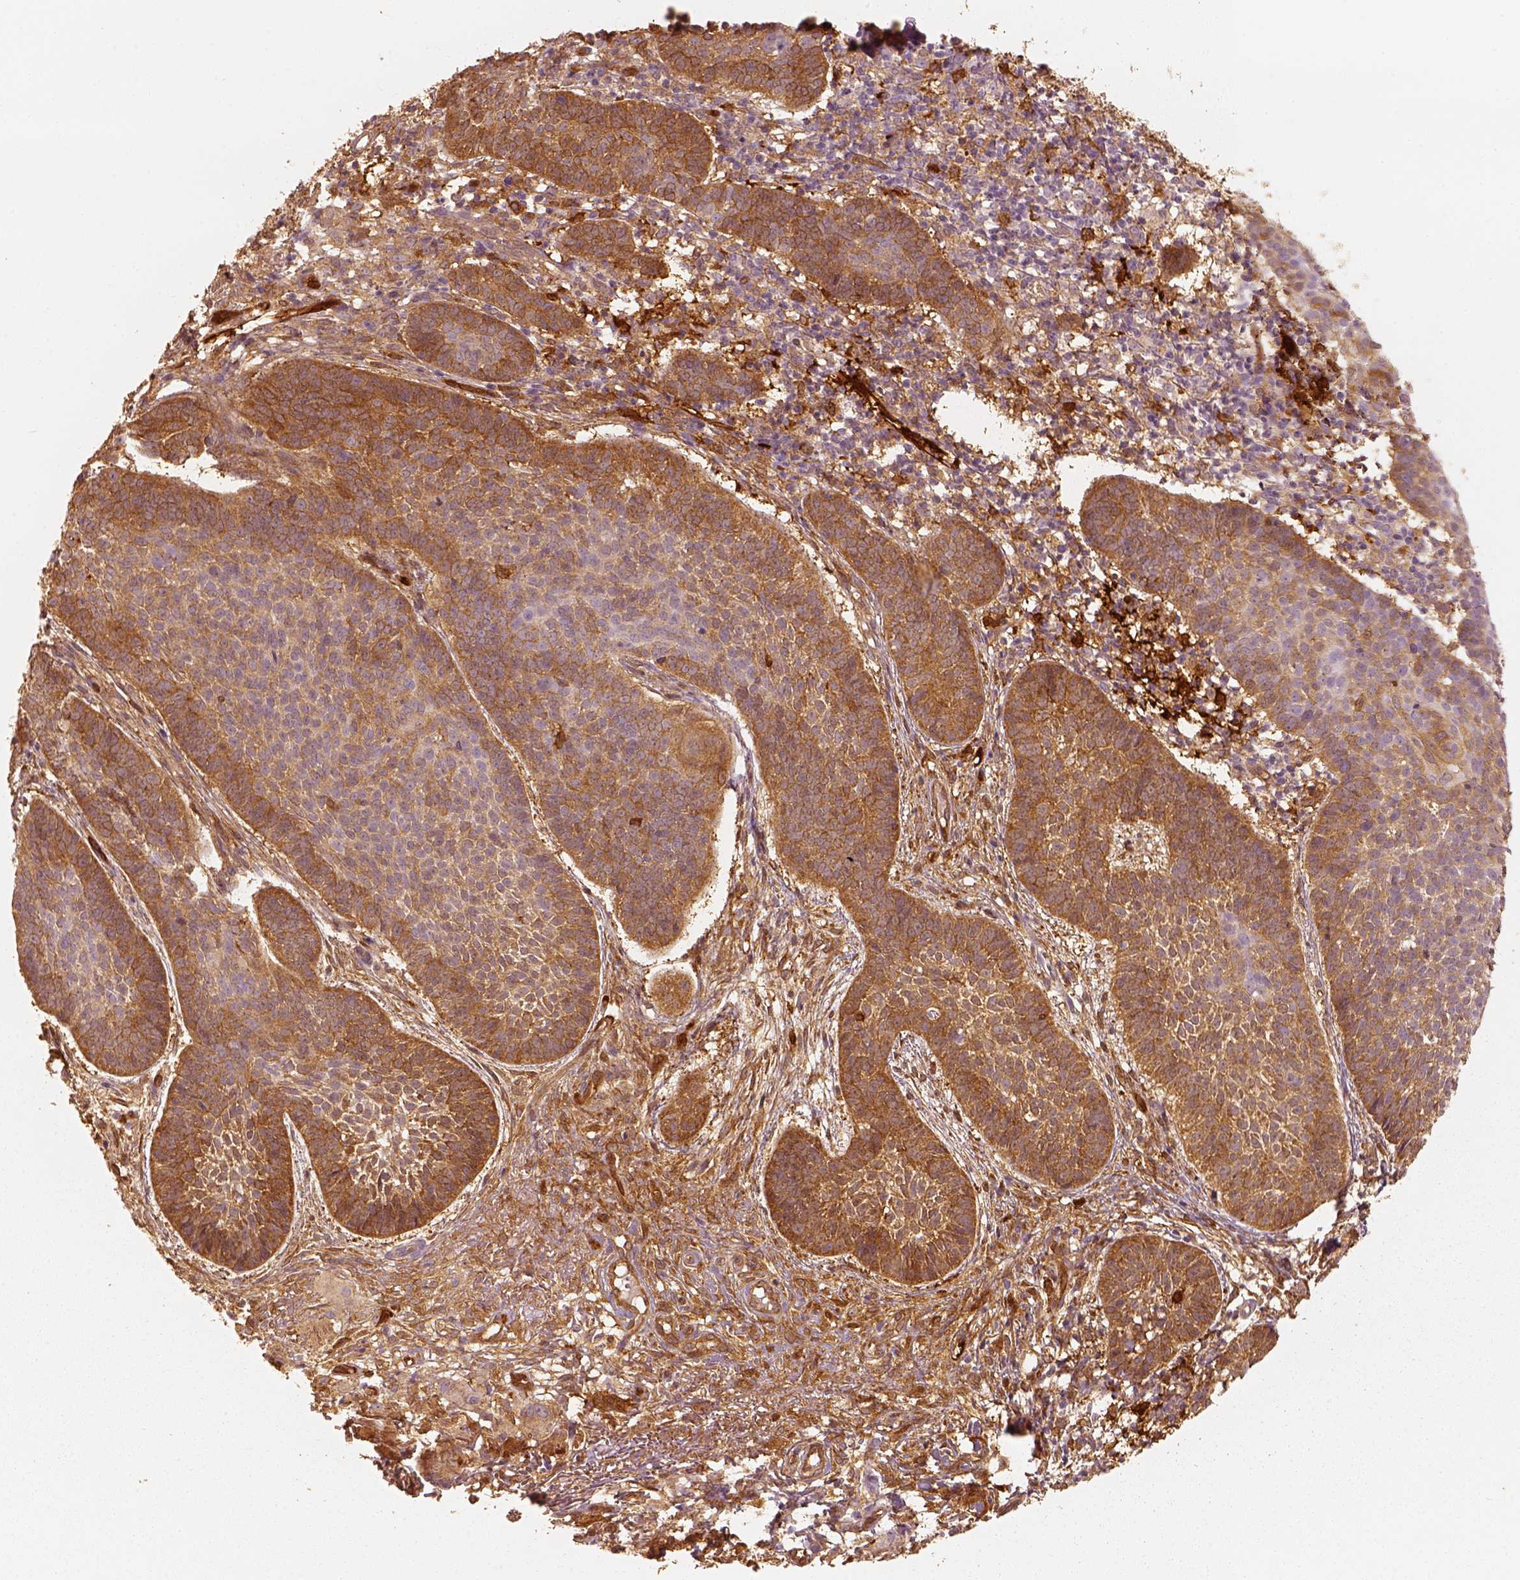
{"staining": {"intensity": "moderate", "quantity": ">75%", "location": "cytoplasmic/membranous"}, "tissue": "skin cancer", "cell_type": "Tumor cells", "image_type": "cancer", "snomed": [{"axis": "morphology", "description": "Basal cell carcinoma"}, {"axis": "topography", "description": "Skin"}], "caption": "This image demonstrates immunohistochemistry (IHC) staining of skin cancer (basal cell carcinoma), with medium moderate cytoplasmic/membranous staining in approximately >75% of tumor cells.", "gene": "FSCN1", "patient": {"sex": "male", "age": 72}}